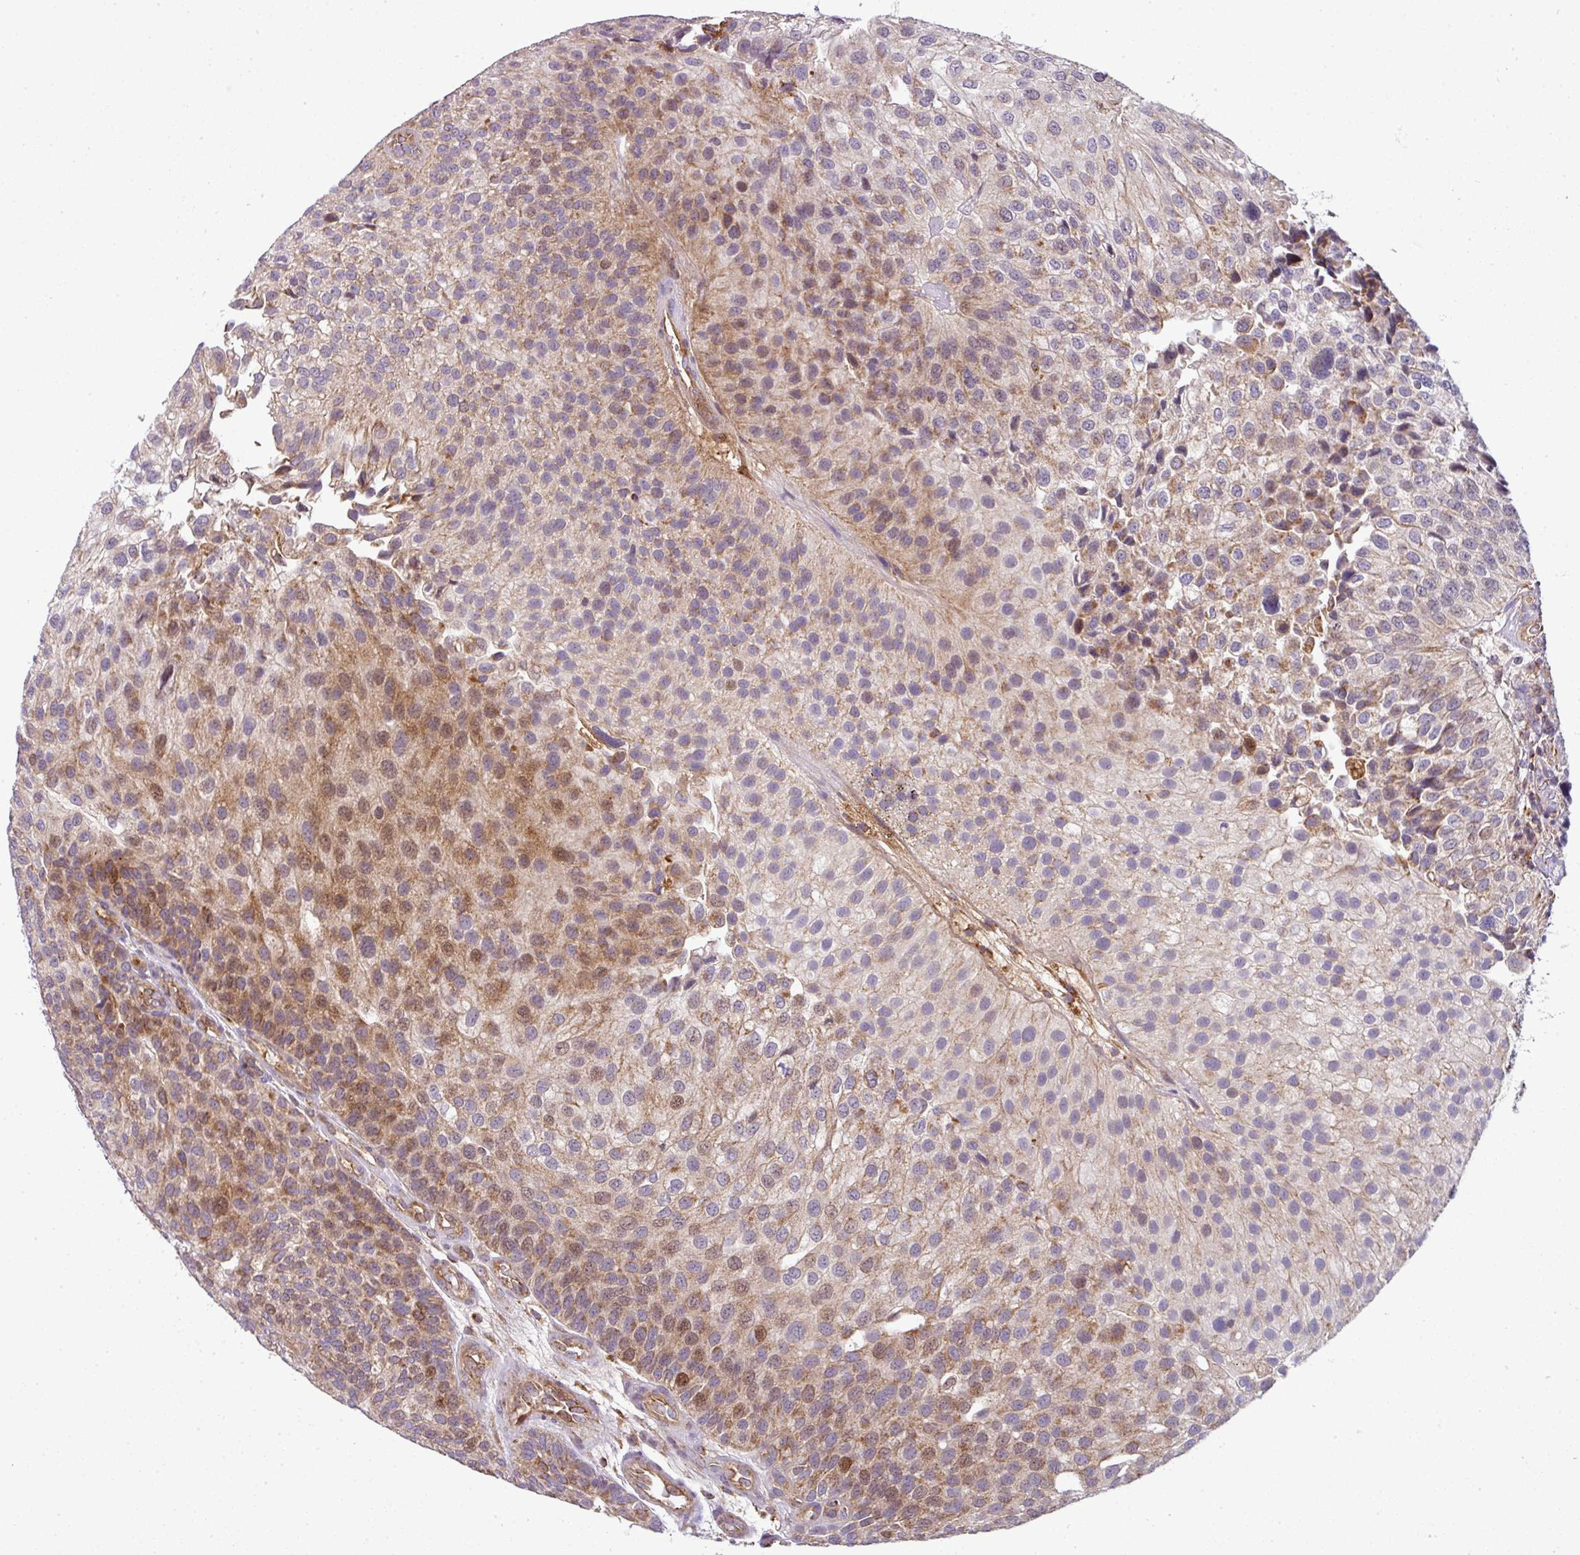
{"staining": {"intensity": "moderate", "quantity": "25%-75%", "location": "cytoplasmic/membranous,nuclear"}, "tissue": "urothelial cancer", "cell_type": "Tumor cells", "image_type": "cancer", "snomed": [{"axis": "morphology", "description": "Urothelial carcinoma, NOS"}, {"axis": "topography", "description": "Urinary bladder"}], "caption": "Transitional cell carcinoma tissue displays moderate cytoplasmic/membranous and nuclear staining in approximately 25%-75% of tumor cells", "gene": "PRELID3B", "patient": {"sex": "male", "age": 87}}